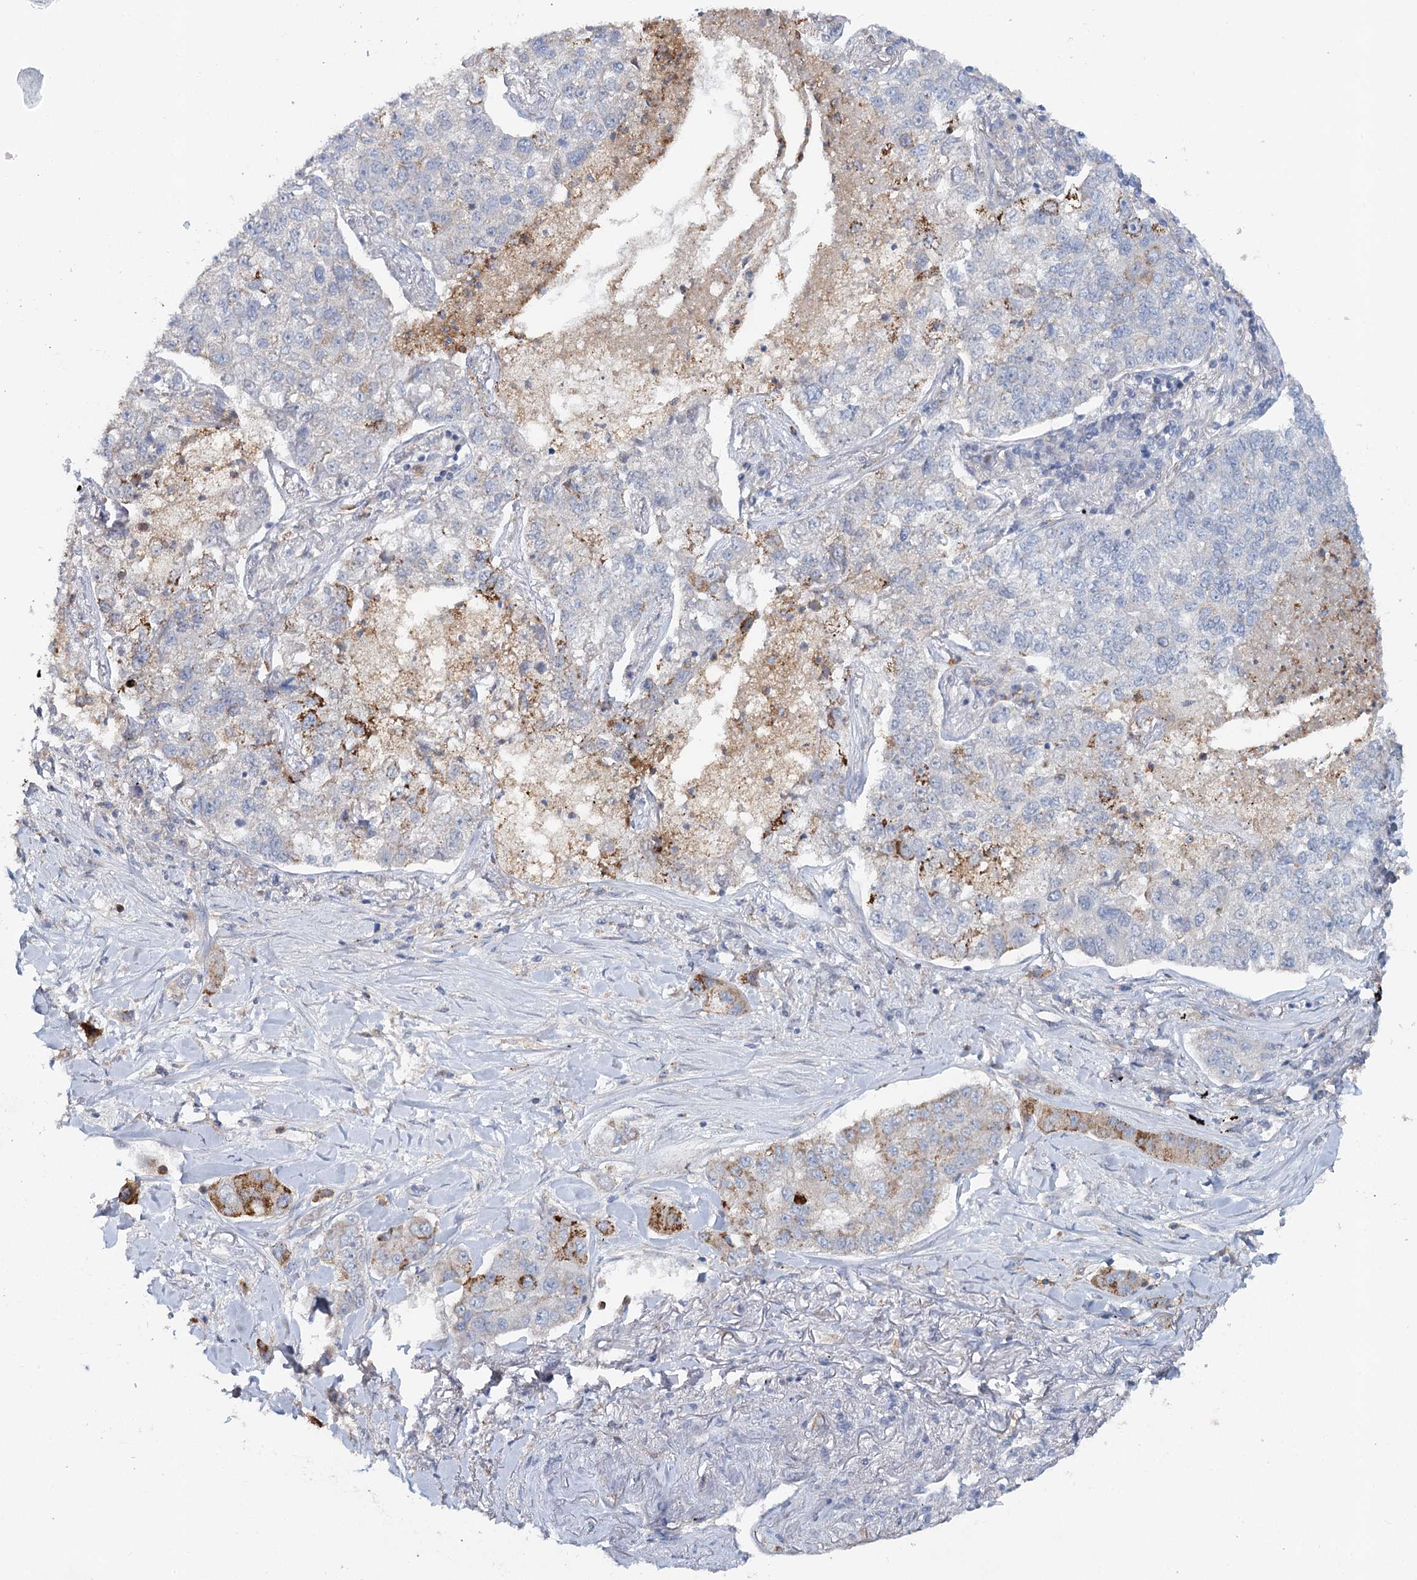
{"staining": {"intensity": "moderate", "quantity": "<25%", "location": "cytoplasmic/membranous"}, "tissue": "lung cancer", "cell_type": "Tumor cells", "image_type": "cancer", "snomed": [{"axis": "morphology", "description": "Adenocarcinoma, NOS"}, {"axis": "topography", "description": "Lung"}], "caption": "Immunohistochemical staining of human lung cancer (adenocarcinoma) exhibits low levels of moderate cytoplasmic/membranous staining in about <25% of tumor cells.", "gene": "ALDH3B1", "patient": {"sex": "male", "age": 49}}